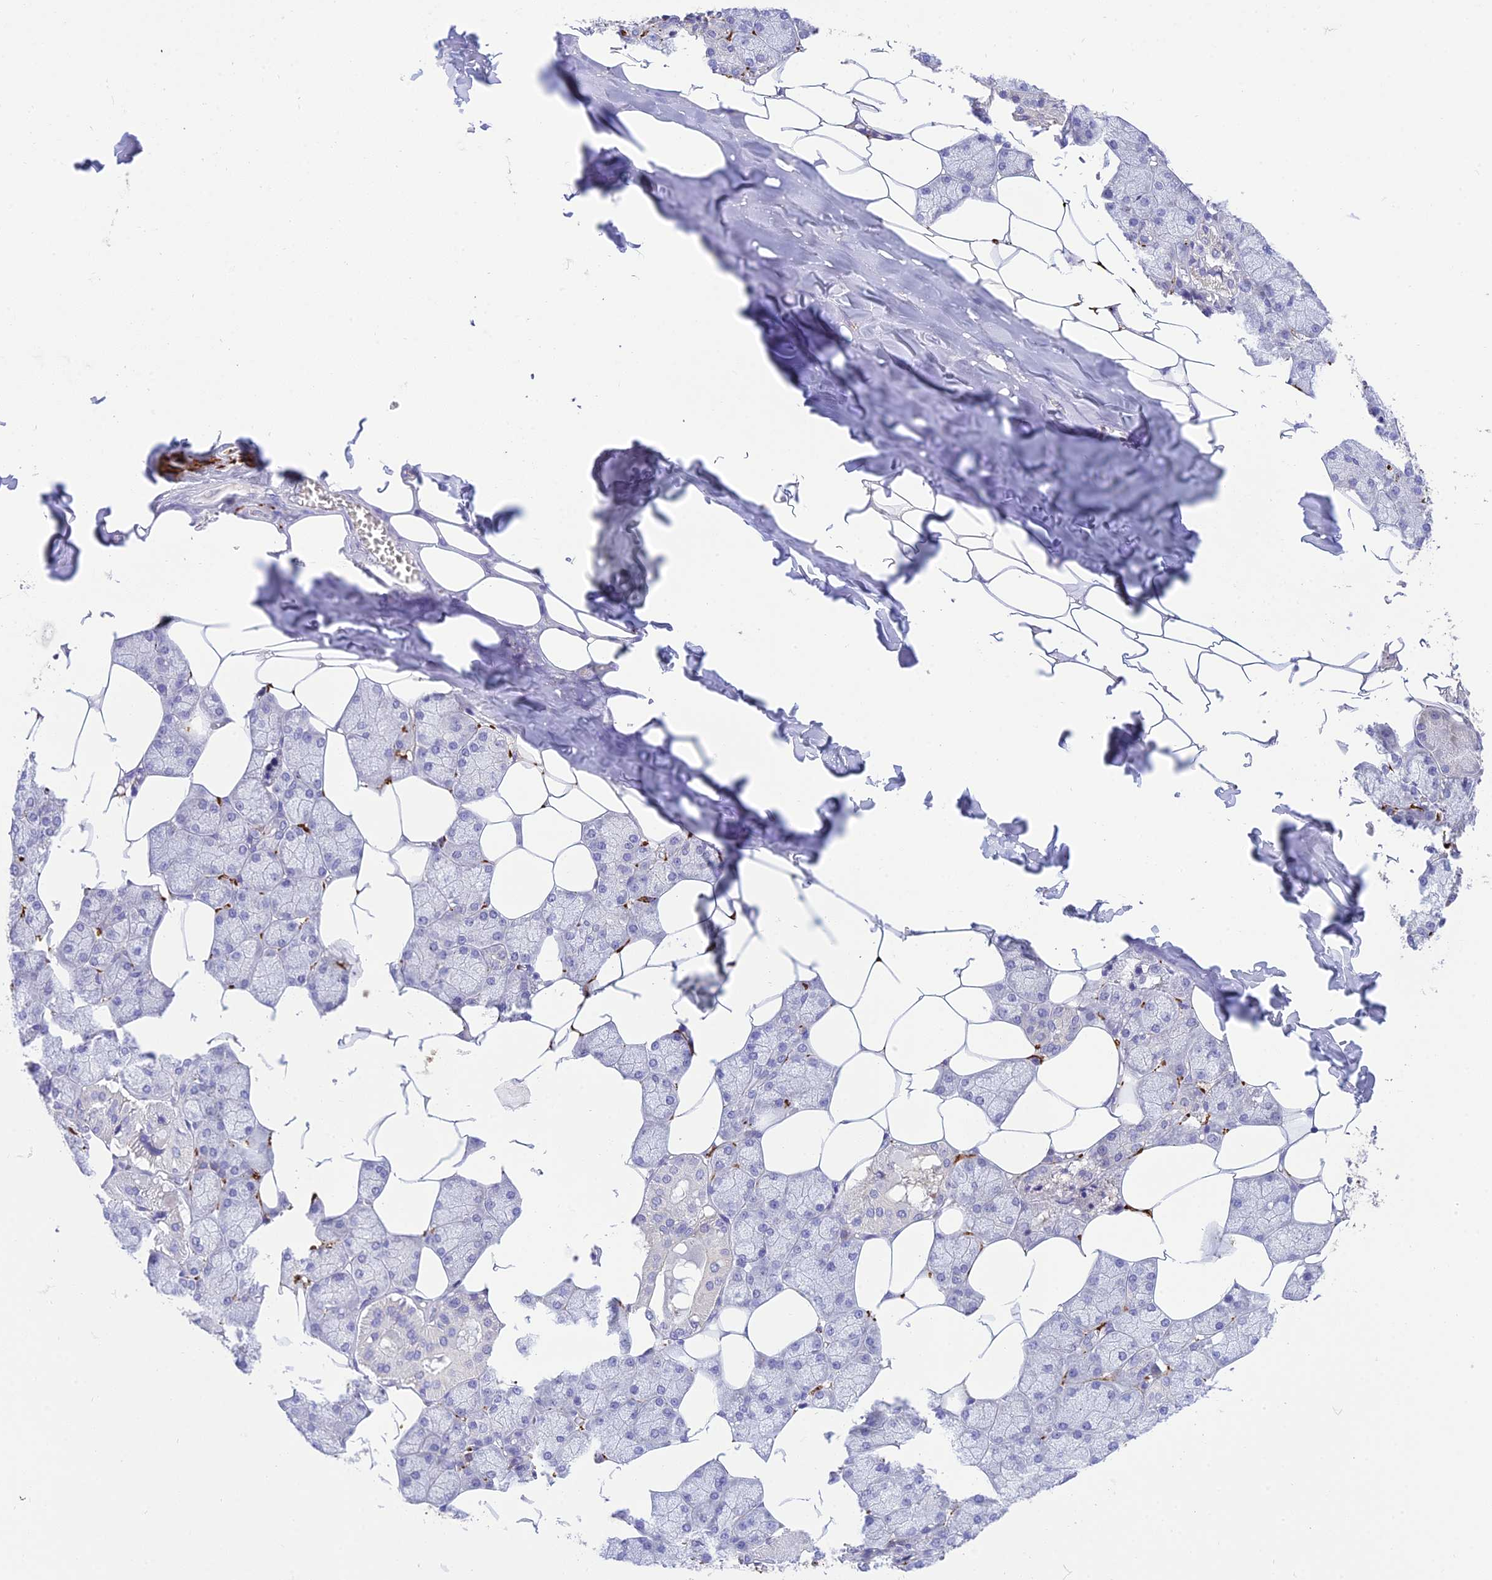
{"staining": {"intensity": "negative", "quantity": "none", "location": "none"}, "tissue": "salivary gland", "cell_type": "Glandular cells", "image_type": "normal", "snomed": [{"axis": "morphology", "description": "Normal tissue, NOS"}, {"axis": "topography", "description": "Salivary gland"}], "caption": "A photomicrograph of salivary gland stained for a protein demonstrates no brown staining in glandular cells.", "gene": "XPO7", "patient": {"sex": "male", "age": 62}}